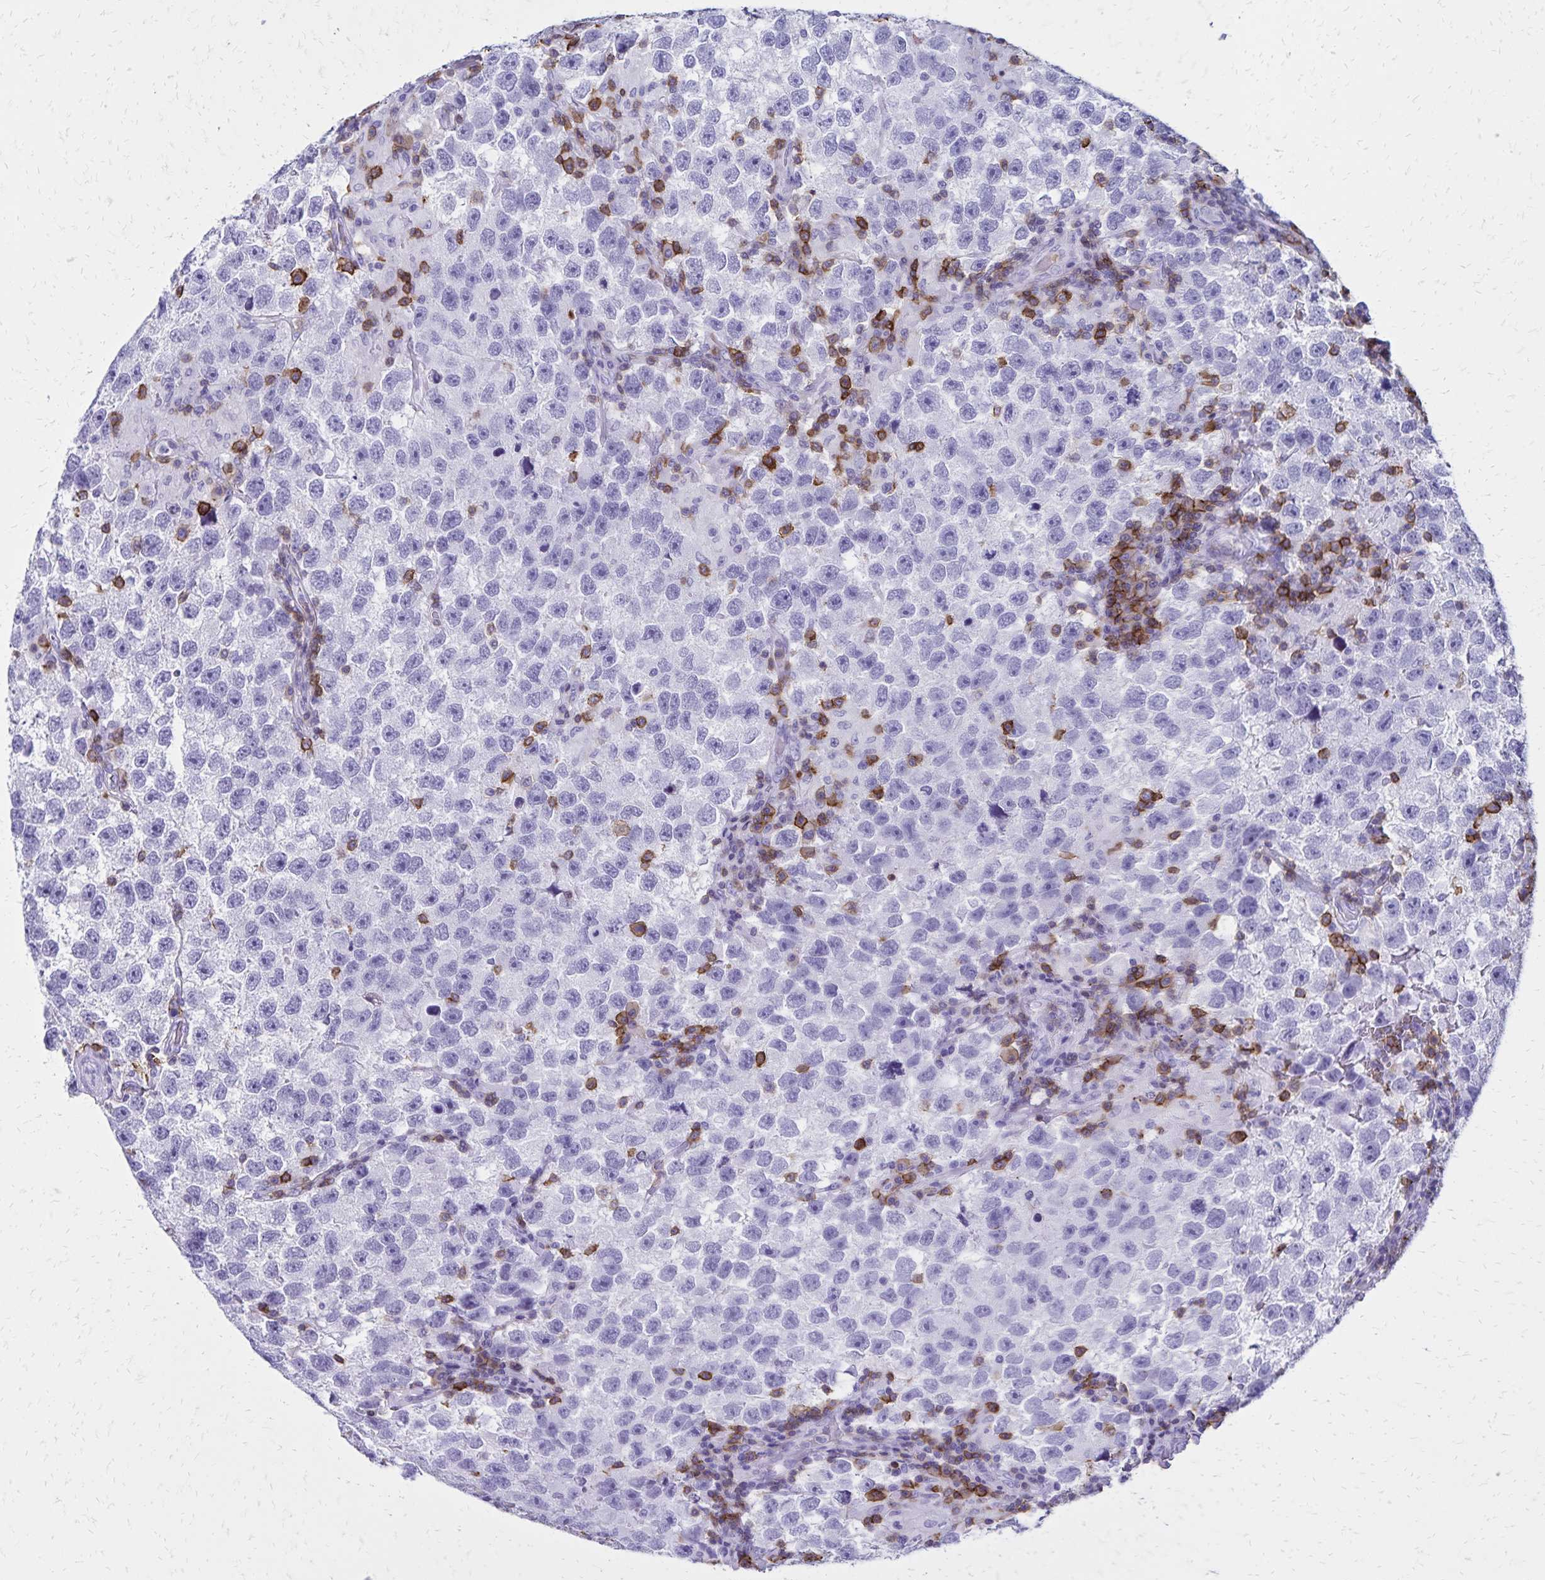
{"staining": {"intensity": "negative", "quantity": "none", "location": "none"}, "tissue": "testis cancer", "cell_type": "Tumor cells", "image_type": "cancer", "snomed": [{"axis": "morphology", "description": "Seminoma, NOS"}, {"axis": "topography", "description": "Testis"}], "caption": "The photomicrograph reveals no significant positivity in tumor cells of testis seminoma.", "gene": "CD27", "patient": {"sex": "male", "age": 26}}